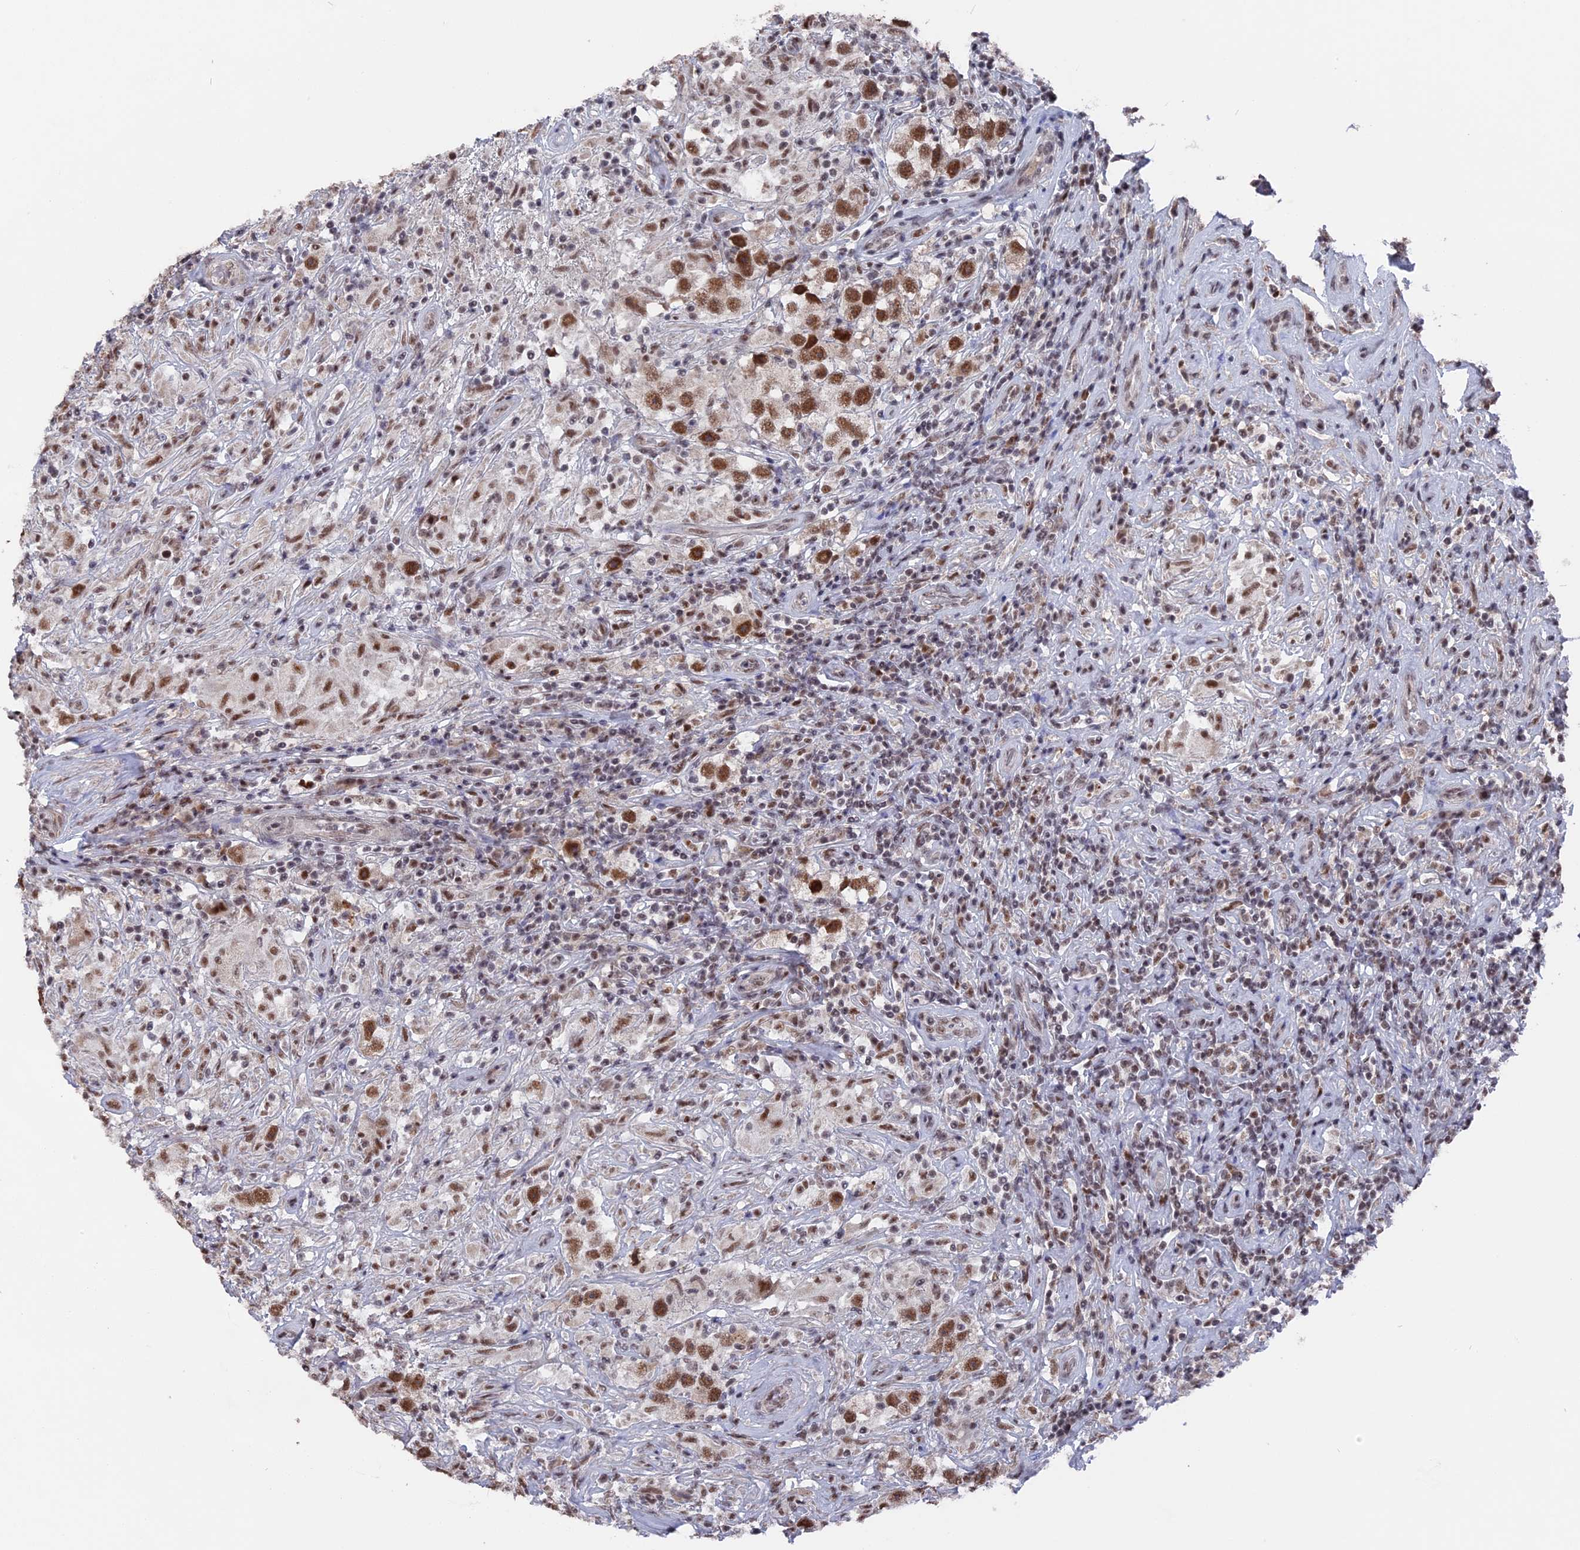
{"staining": {"intensity": "moderate", "quantity": ">75%", "location": "nuclear"}, "tissue": "testis cancer", "cell_type": "Tumor cells", "image_type": "cancer", "snomed": [{"axis": "morphology", "description": "Seminoma, NOS"}, {"axis": "topography", "description": "Testis"}], "caption": "Testis seminoma stained with DAB (3,3'-diaminobenzidine) immunohistochemistry displays medium levels of moderate nuclear expression in about >75% of tumor cells. The protein is shown in brown color, while the nuclei are stained blue.", "gene": "SF3A2", "patient": {"sex": "male", "age": 49}}